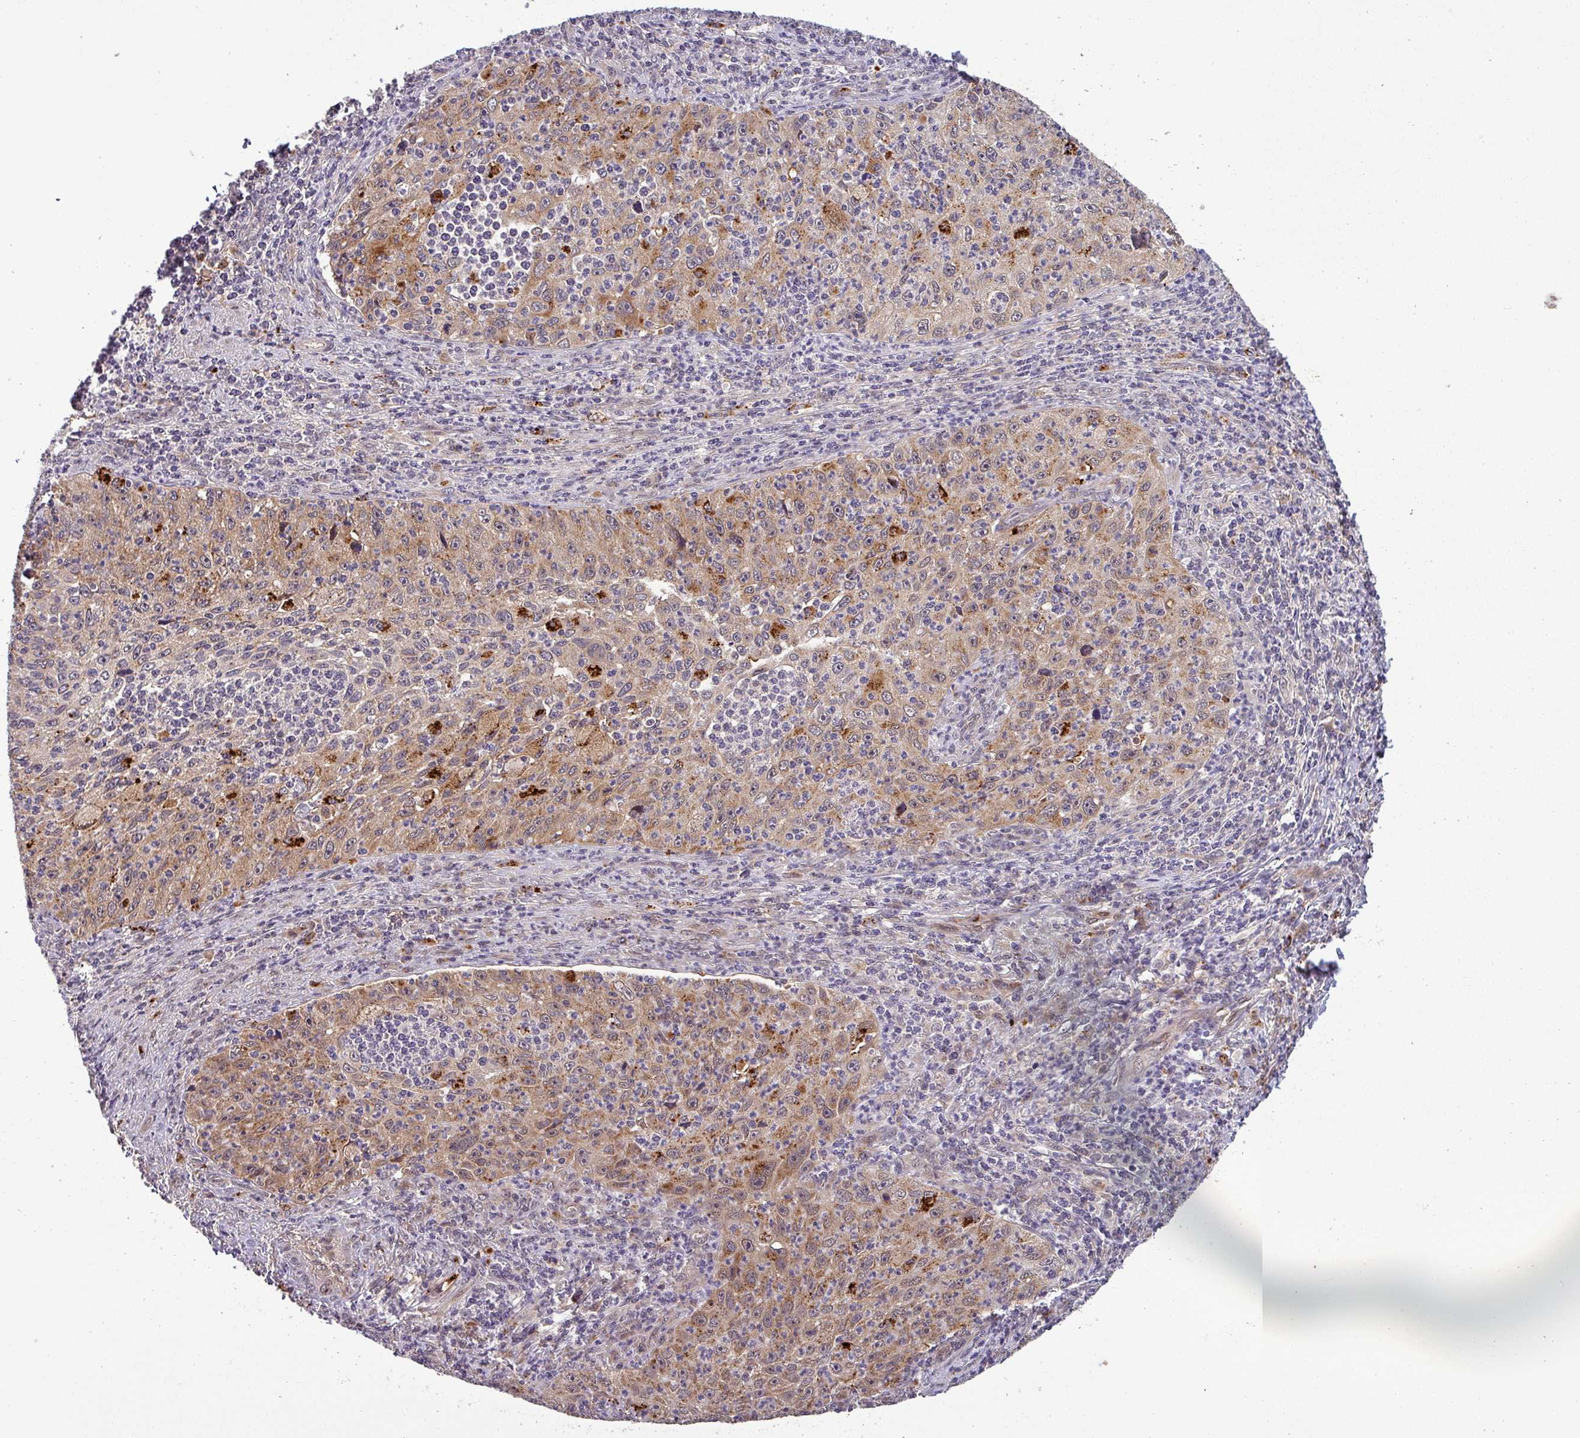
{"staining": {"intensity": "moderate", "quantity": "25%-75%", "location": "cytoplasmic/membranous,nuclear"}, "tissue": "cervical cancer", "cell_type": "Tumor cells", "image_type": "cancer", "snomed": [{"axis": "morphology", "description": "Squamous cell carcinoma, NOS"}, {"axis": "topography", "description": "Cervix"}], "caption": "Moderate cytoplasmic/membranous and nuclear positivity is appreciated in approximately 25%-75% of tumor cells in cervical squamous cell carcinoma.", "gene": "PUS1", "patient": {"sex": "female", "age": 30}}